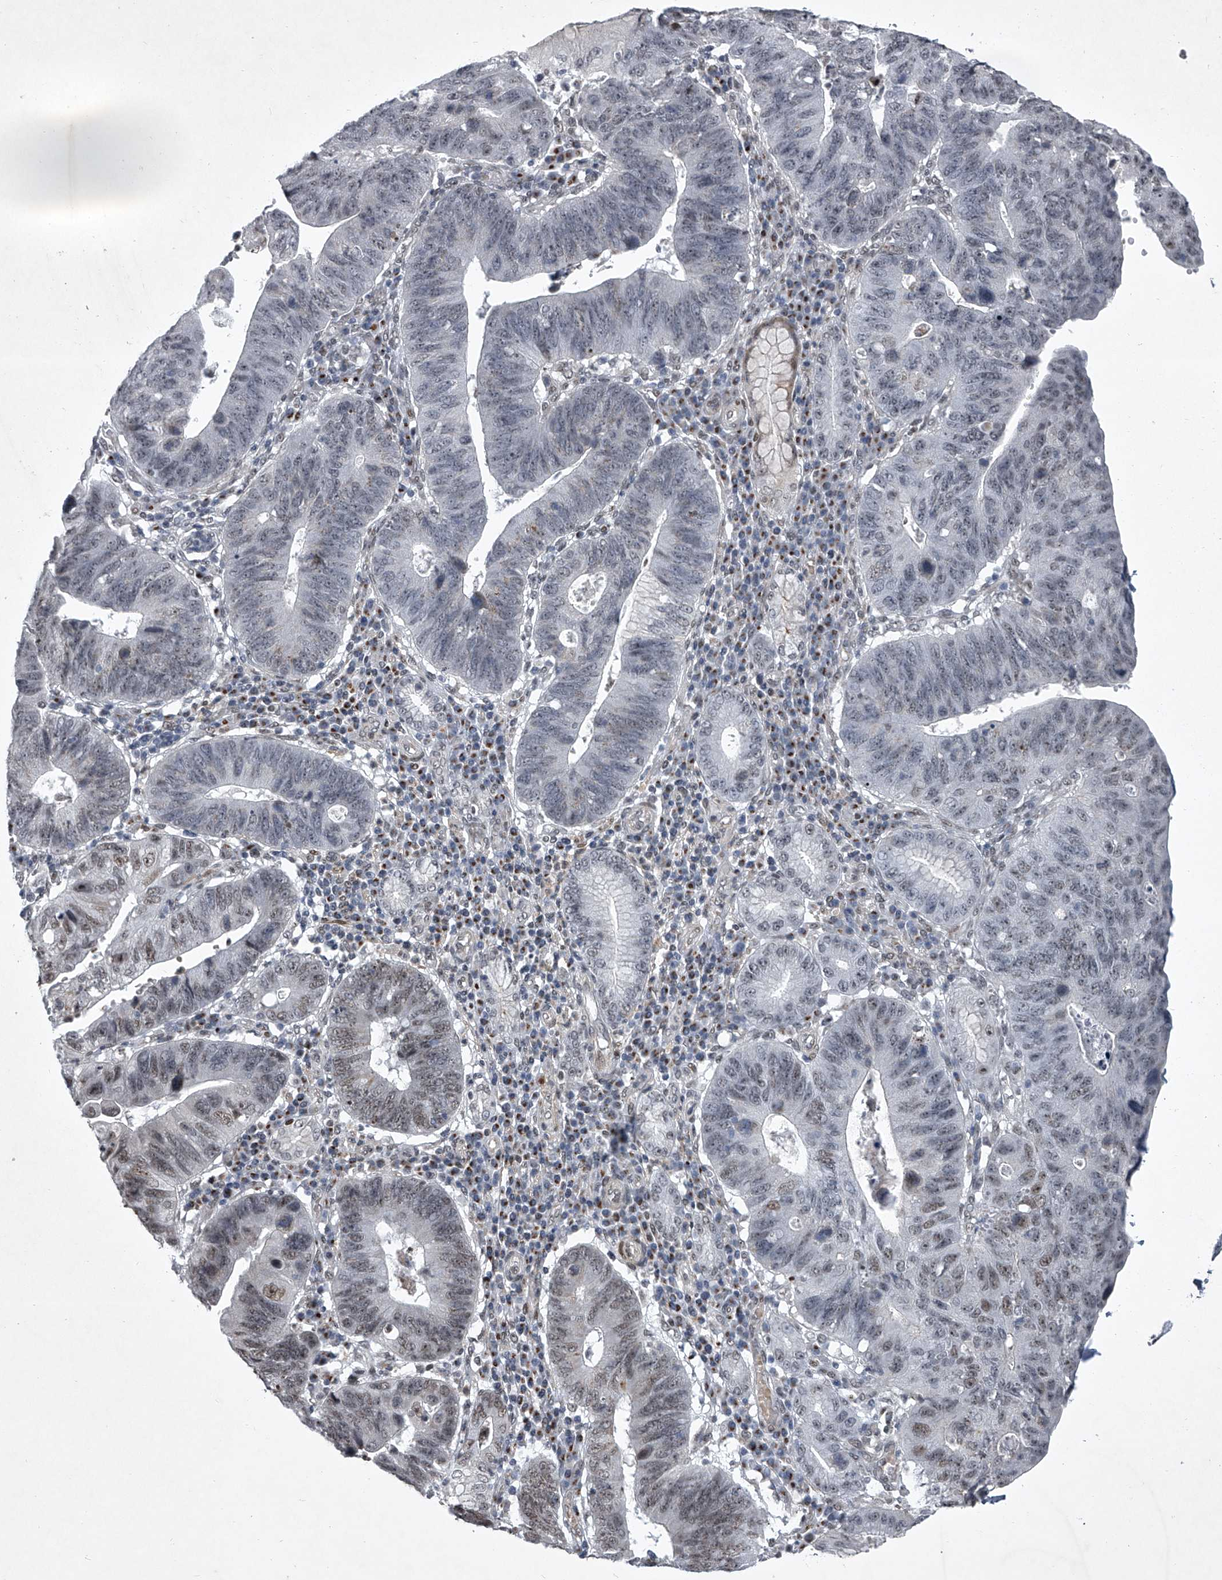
{"staining": {"intensity": "moderate", "quantity": "<25%", "location": "nuclear"}, "tissue": "stomach cancer", "cell_type": "Tumor cells", "image_type": "cancer", "snomed": [{"axis": "morphology", "description": "Adenocarcinoma, NOS"}, {"axis": "topography", "description": "Stomach"}], "caption": "Stomach adenocarcinoma tissue displays moderate nuclear positivity in approximately <25% of tumor cells", "gene": "MLLT1", "patient": {"sex": "male", "age": 59}}